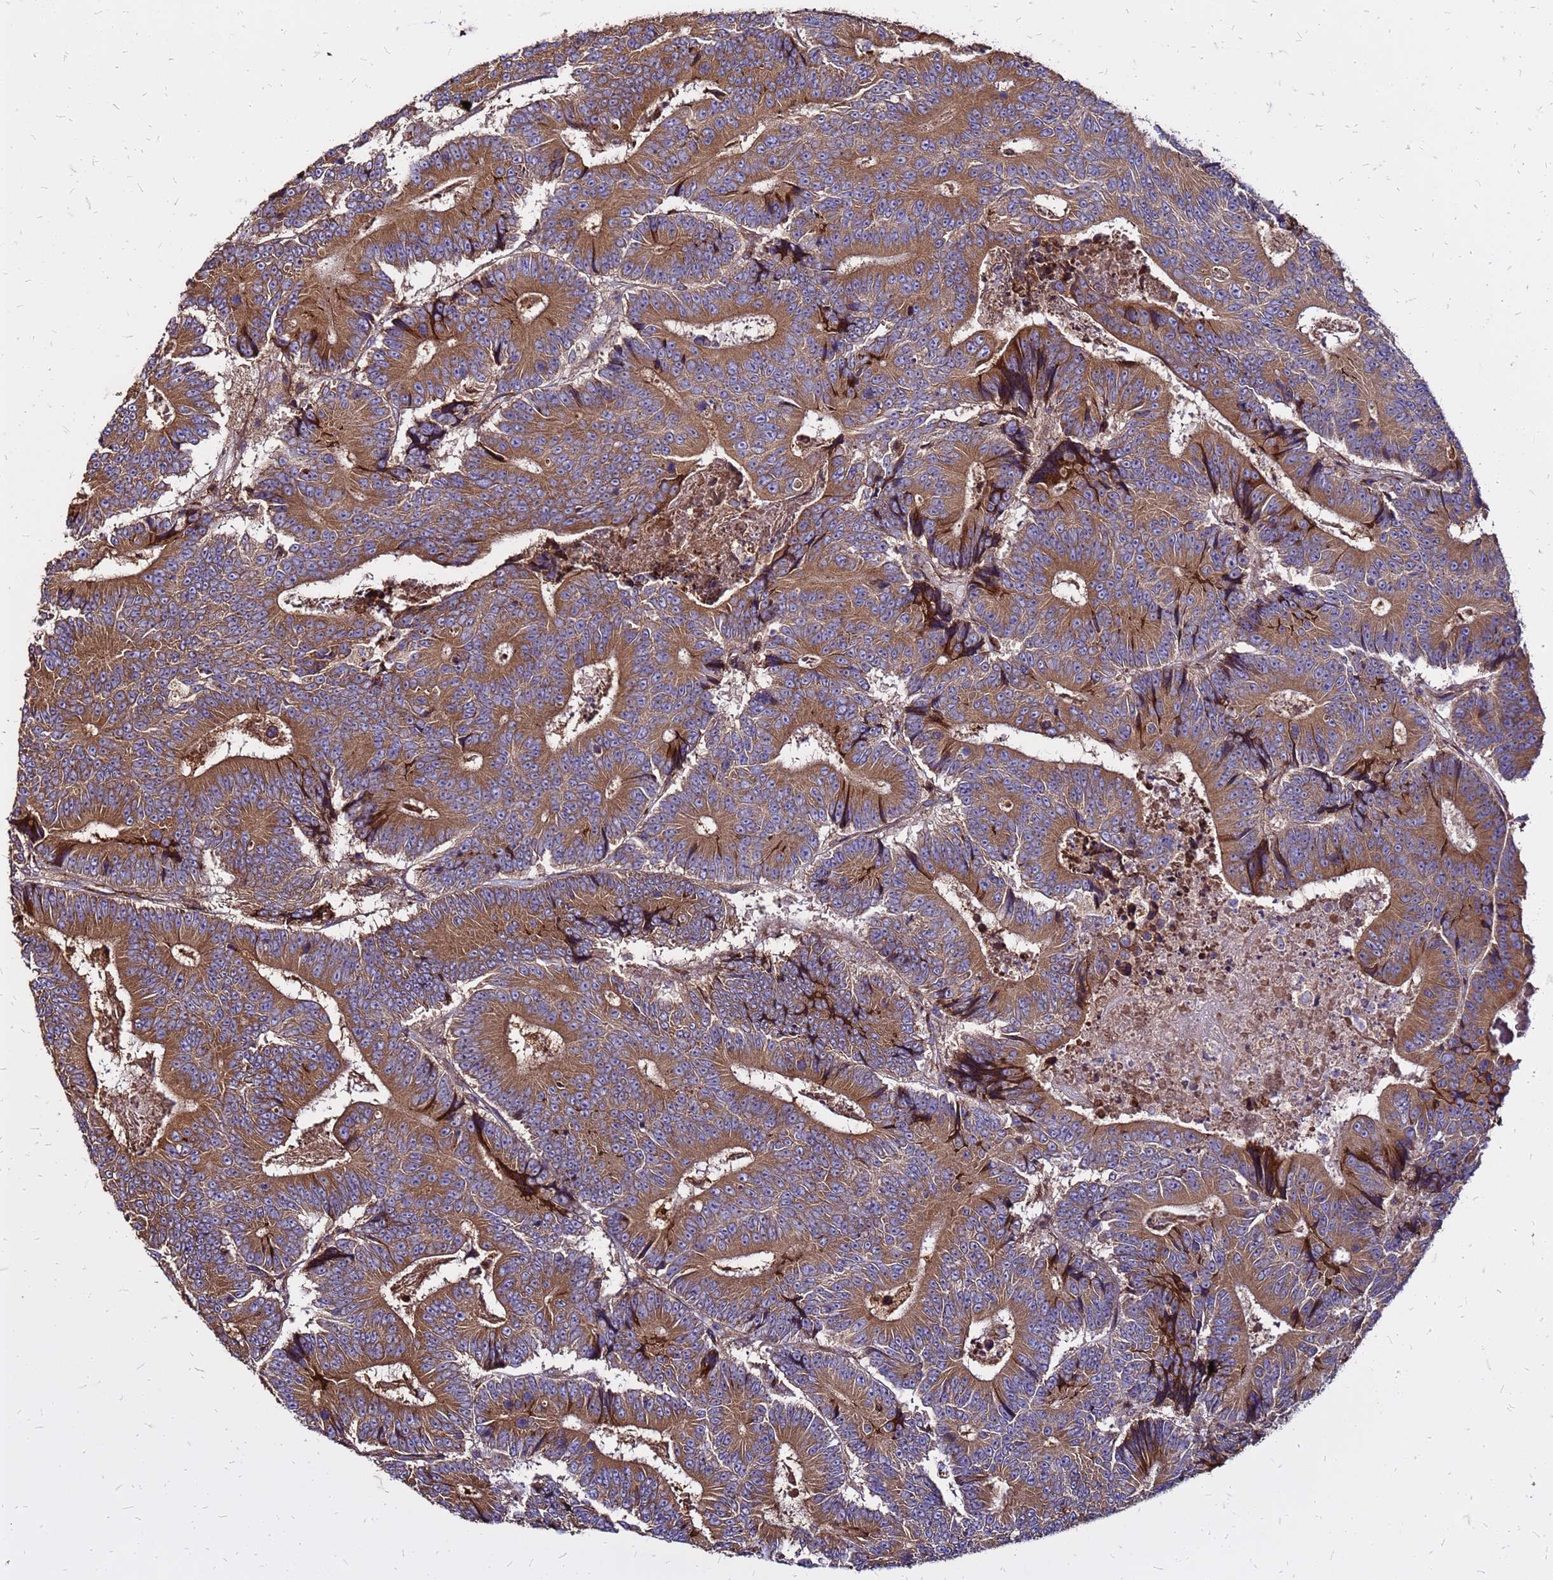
{"staining": {"intensity": "strong", "quantity": ">75%", "location": "cytoplasmic/membranous"}, "tissue": "colorectal cancer", "cell_type": "Tumor cells", "image_type": "cancer", "snomed": [{"axis": "morphology", "description": "Adenocarcinoma, NOS"}, {"axis": "topography", "description": "Colon"}], "caption": "Tumor cells show high levels of strong cytoplasmic/membranous expression in about >75% of cells in colorectal cancer (adenocarcinoma).", "gene": "VMO1", "patient": {"sex": "male", "age": 83}}